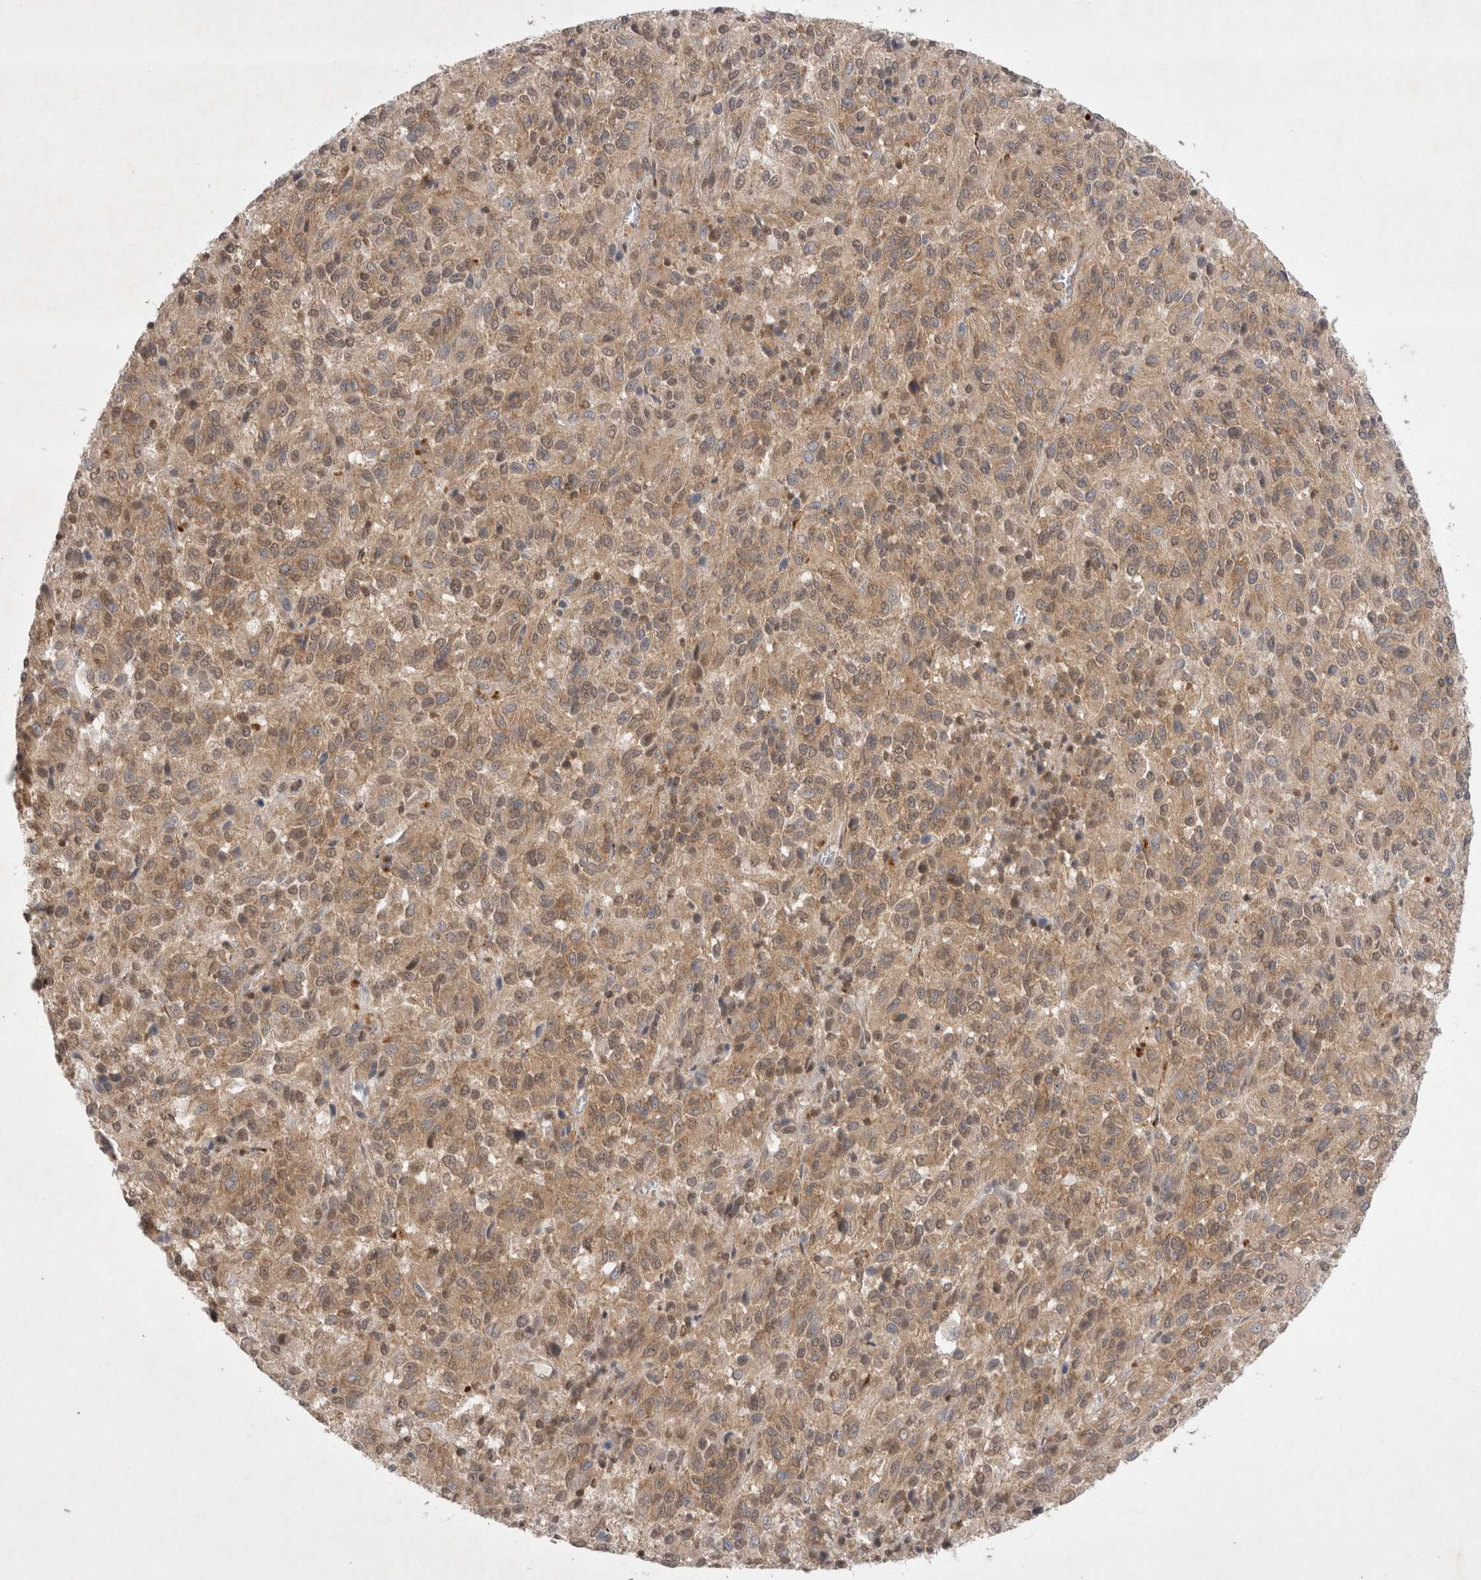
{"staining": {"intensity": "weak", "quantity": ">75%", "location": "cytoplasmic/membranous,nuclear"}, "tissue": "melanoma", "cell_type": "Tumor cells", "image_type": "cancer", "snomed": [{"axis": "morphology", "description": "Malignant melanoma, Metastatic site"}, {"axis": "topography", "description": "Lung"}], "caption": "Malignant melanoma (metastatic site) tissue shows weak cytoplasmic/membranous and nuclear positivity in about >75% of tumor cells", "gene": "WIPF2", "patient": {"sex": "male", "age": 64}}